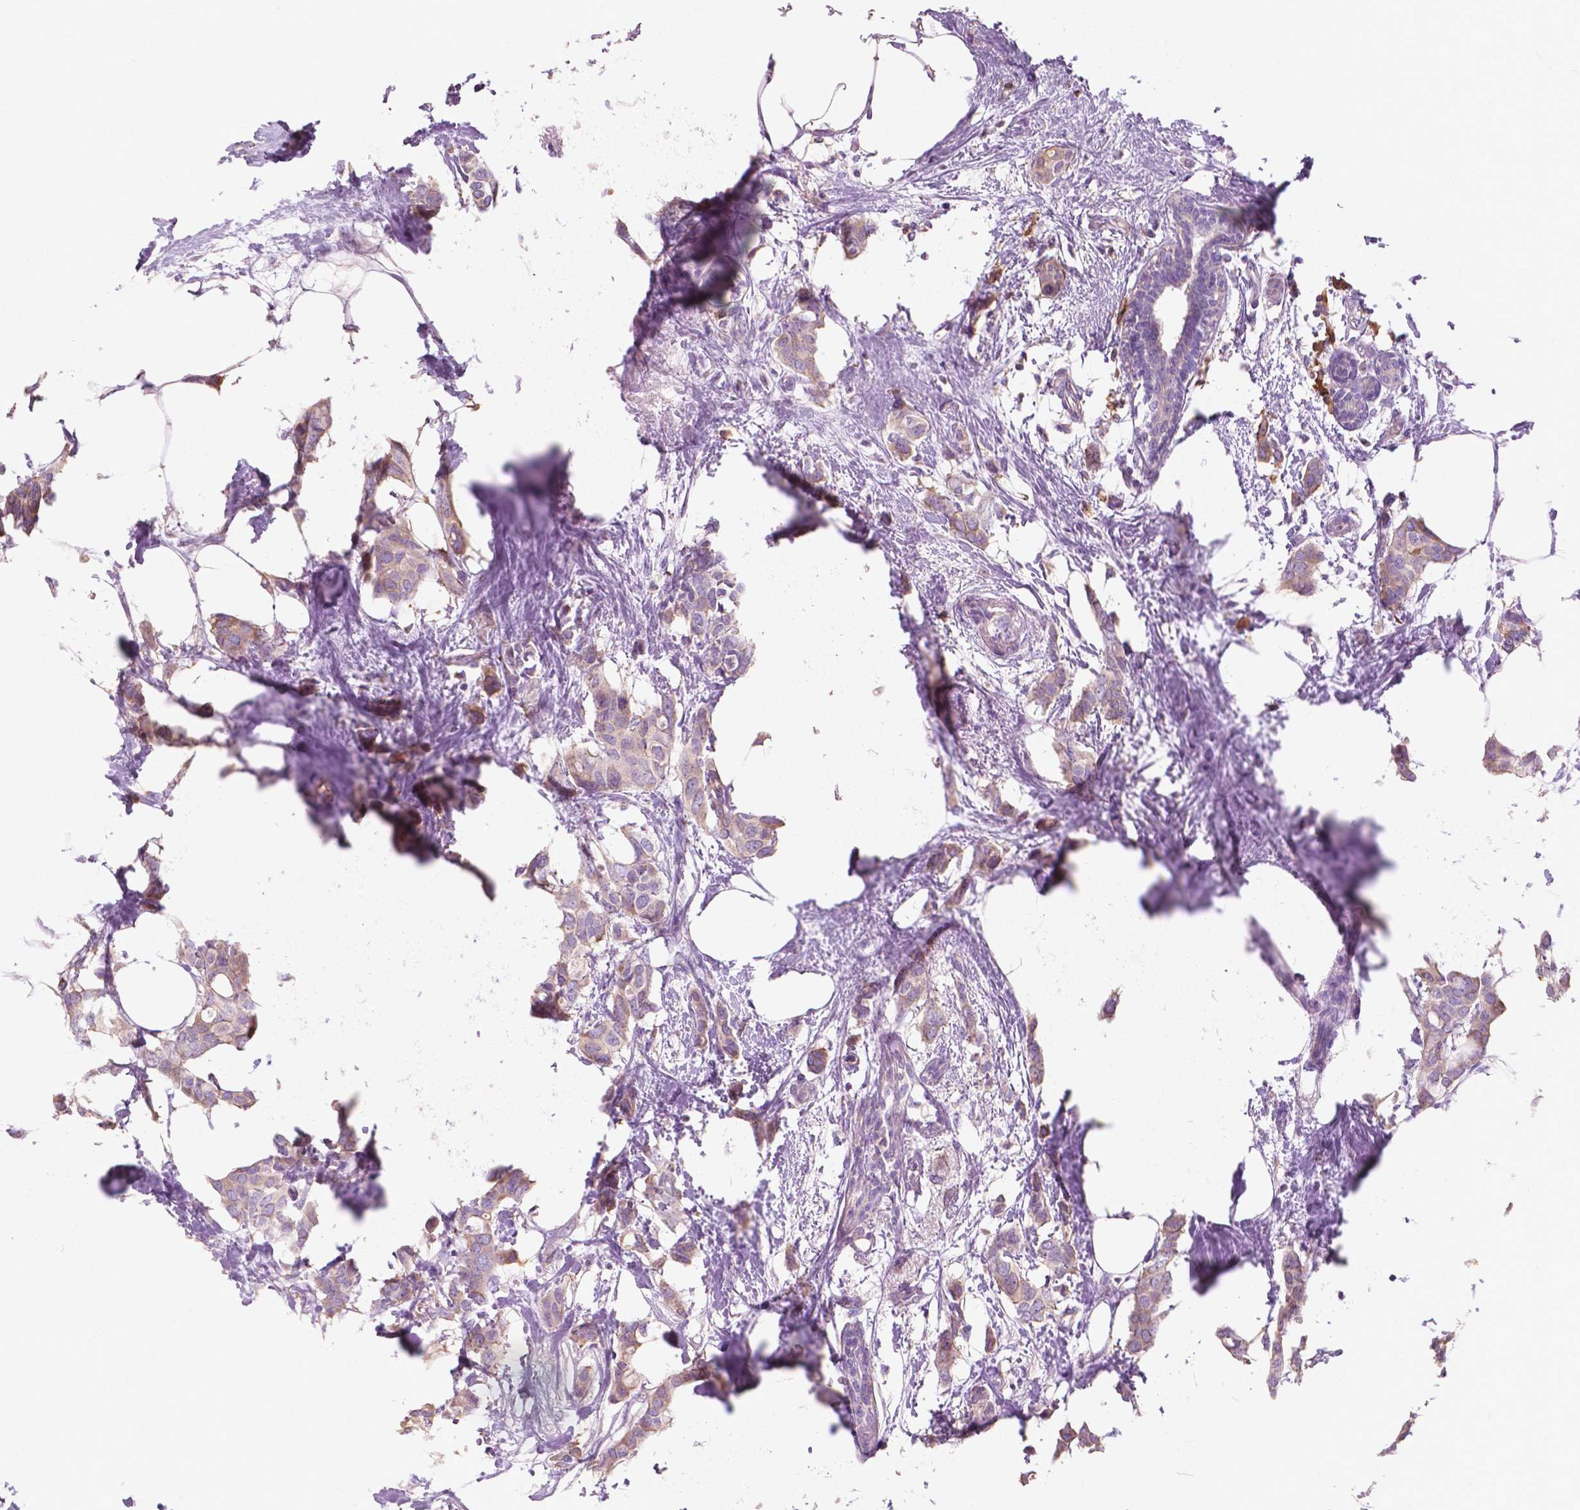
{"staining": {"intensity": "weak", "quantity": "25%-75%", "location": "cytoplasmic/membranous"}, "tissue": "breast cancer", "cell_type": "Tumor cells", "image_type": "cancer", "snomed": [{"axis": "morphology", "description": "Duct carcinoma"}, {"axis": "topography", "description": "Breast"}], "caption": "Breast cancer stained with a protein marker reveals weak staining in tumor cells.", "gene": "SEMA4A", "patient": {"sex": "female", "age": 62}}